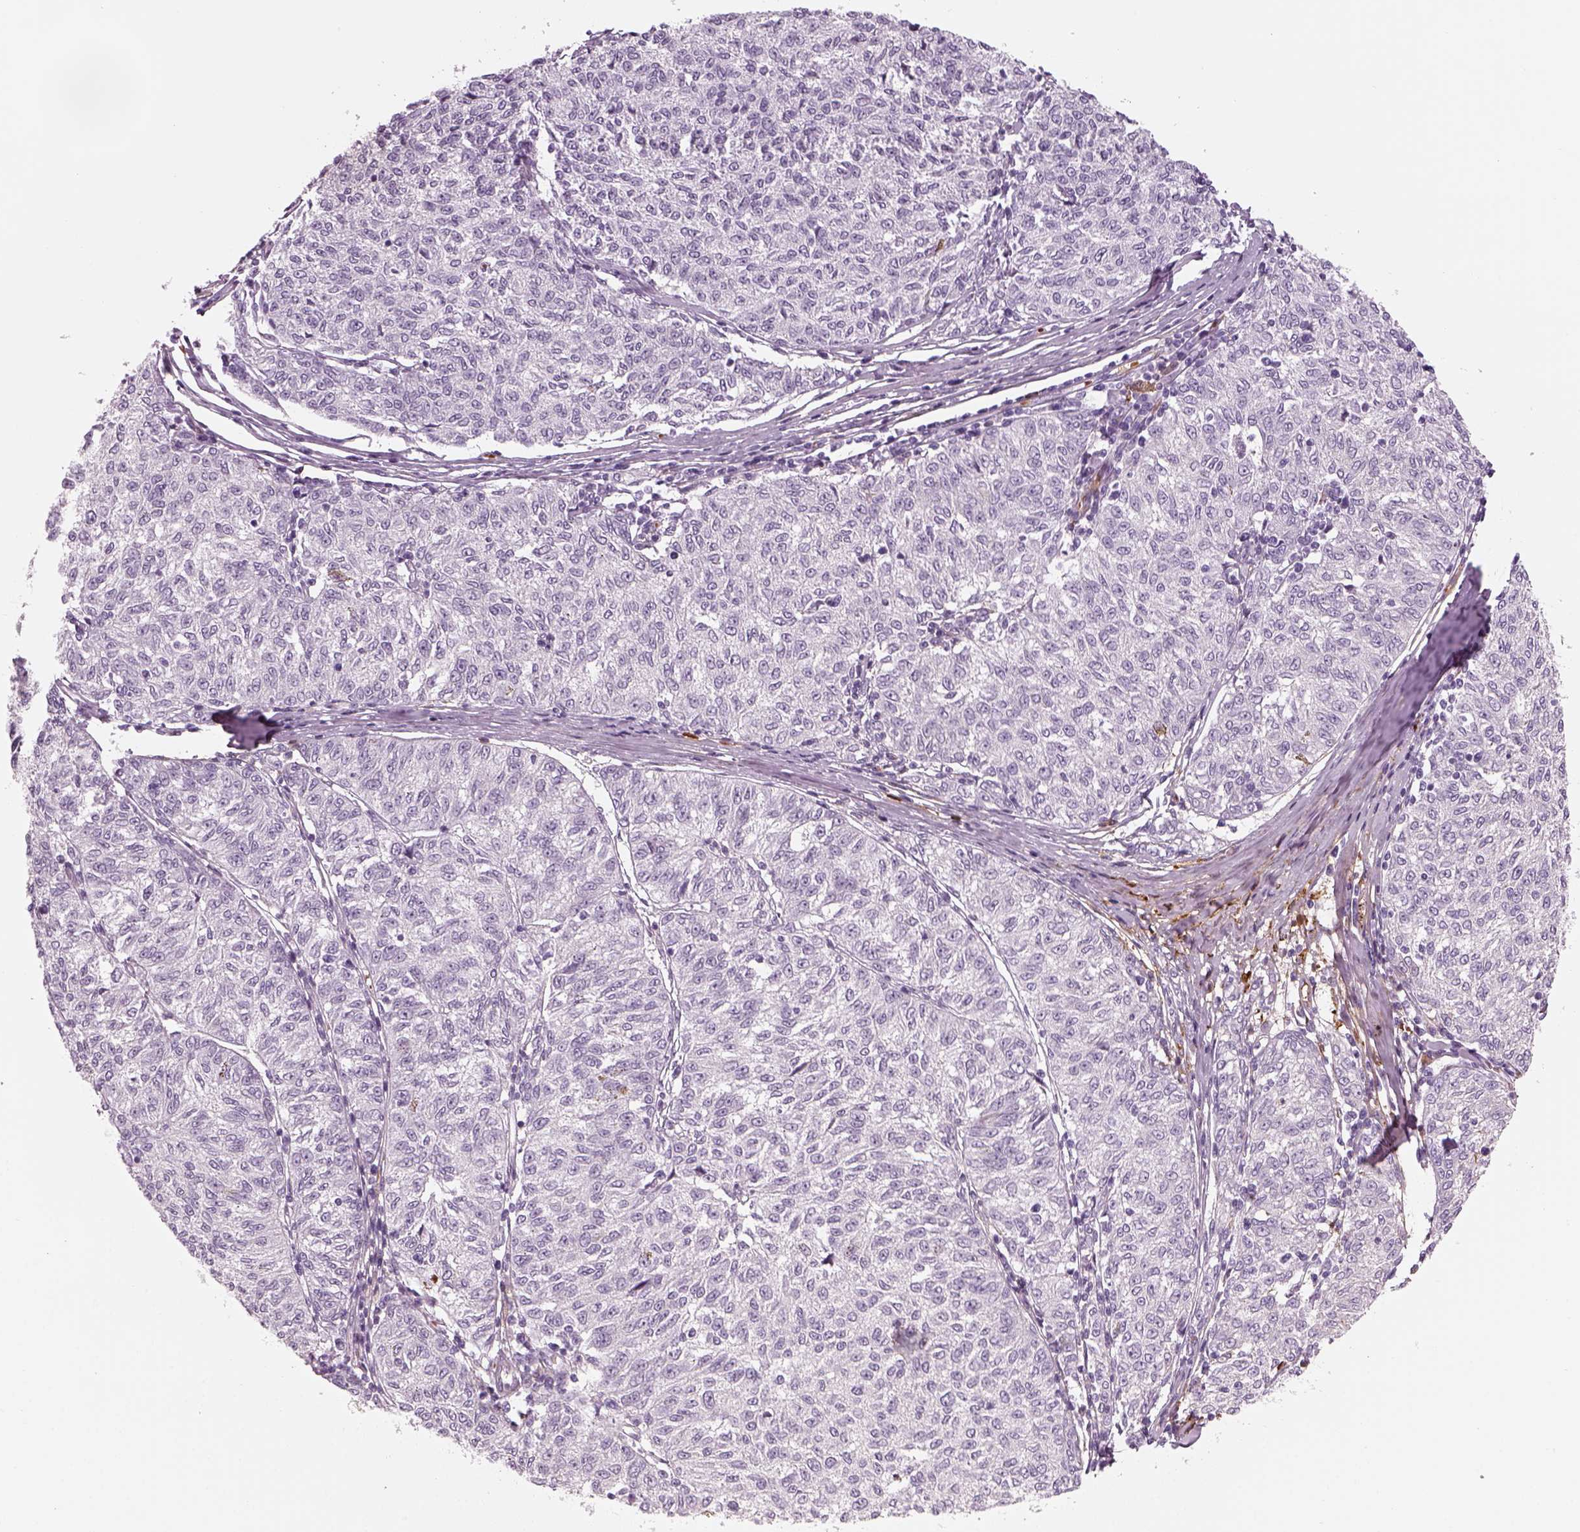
{"staining": {"intensity": "negative", "quantity": "none", "location": "none"}, "tissue": "melanoma", "cell_type": "Tumor cells", "image_type": "cancer", "snomed": [{"axis": "morphology", "description": "Malignant melanoma, NOS"}, {"axis": "topography", "description": "Skin"}], "caption": "This is a micrograph of IHC staining of malignant melanoma, which shows no expression in tumor cells.", "gene": "PABPC1L2B", "patient": {"sex": "female", "age": 72}}